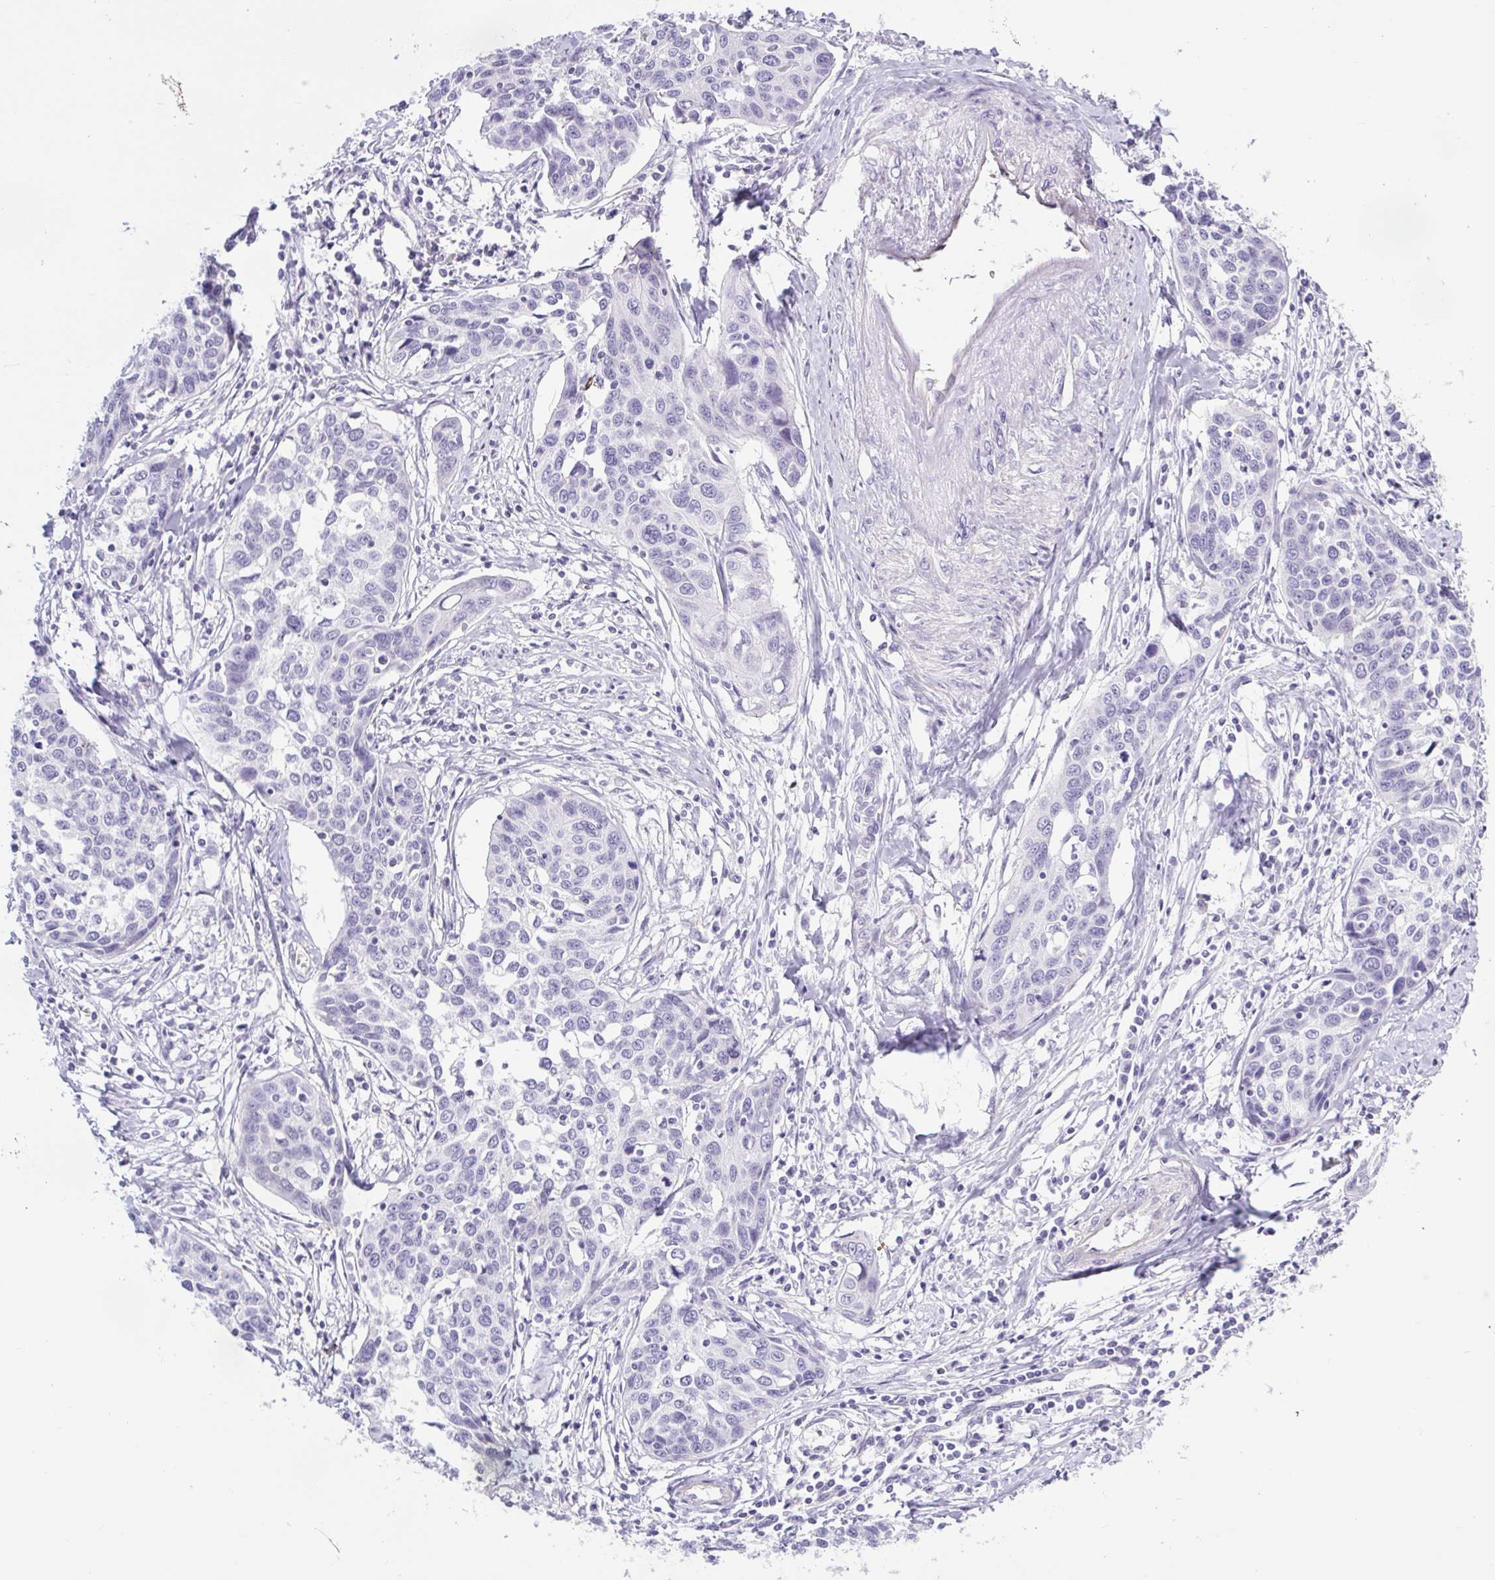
{"staining": {"intensity": "negative", "quantity": "none", "location": "none"}, "tissue": "cervical cancer", "cell_type": "Tumor cells", "image_type": "cancer", "snomed": [{"axis": "morphology", "description": "Squamous cell carcinoma, NOS"}, {"axis": "topography", "description": "Cervix"}], "caption": "A photomicrograph of squamous cell carcinoma (cervical) stained for a protein reveals no brown staining in tumor cells. Brightfield microscopy of IHC stained with DAB (brown) and hematoxylin (blue), captured at high magnification.", "gene": "BCAS1", "patient": {"sex": "female", "age": 31}}